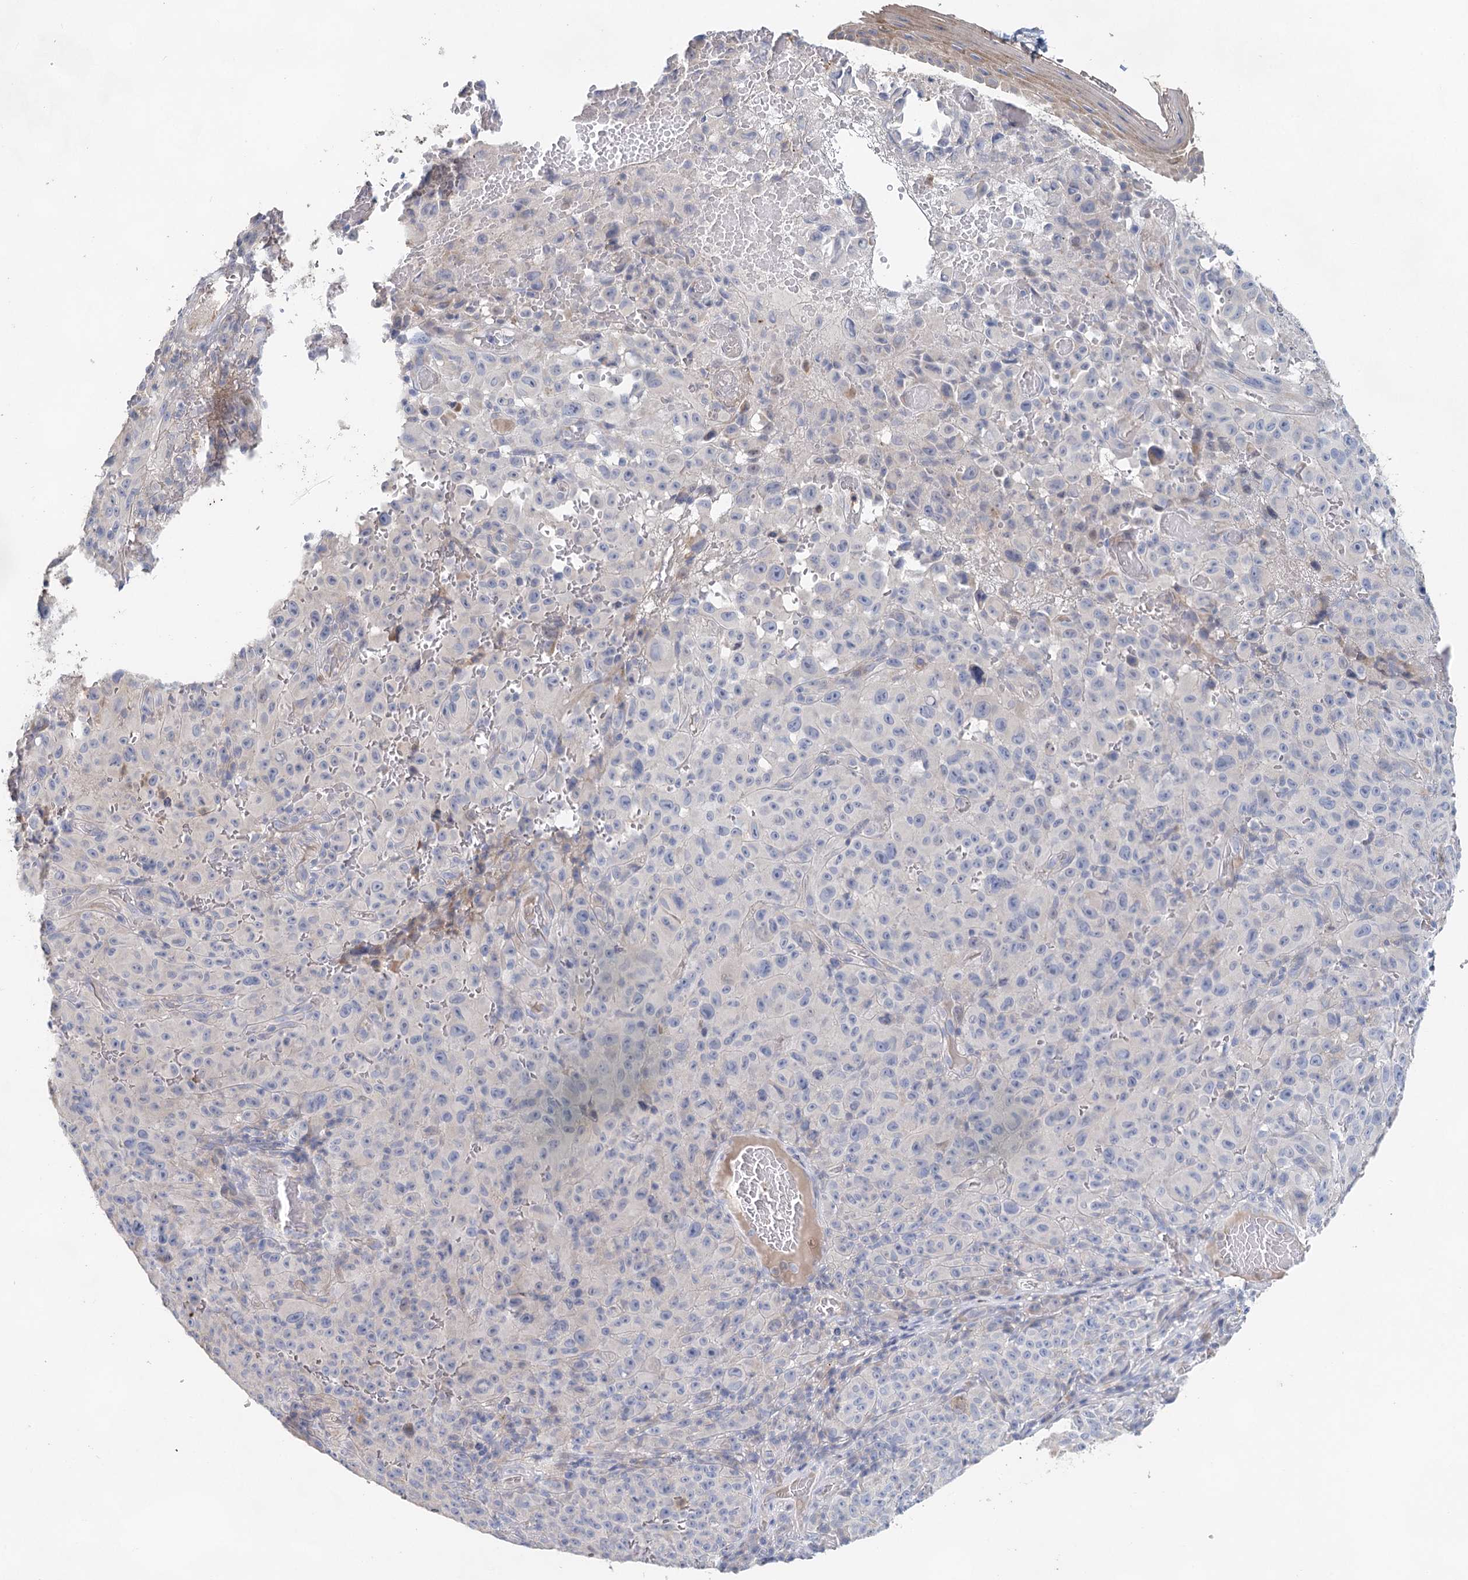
{"staining": {"intensity": "negative", "quantity": "none", "location": "none"}, "tissue": "melanoma", "cell_type": "Tumor cells", "image_type": "cancer", "snomed": [{"axis": "morphology", "description": "Malignant melanoma, NOS"}, {"axis": "topography", "description": "Skin"}], "caption": "Melanoma was stained to show a protein in brown. There is no significant positivity in tumor cells.", "gene": "MYL6B", "patient": {"sex": "female", "age": 82}}